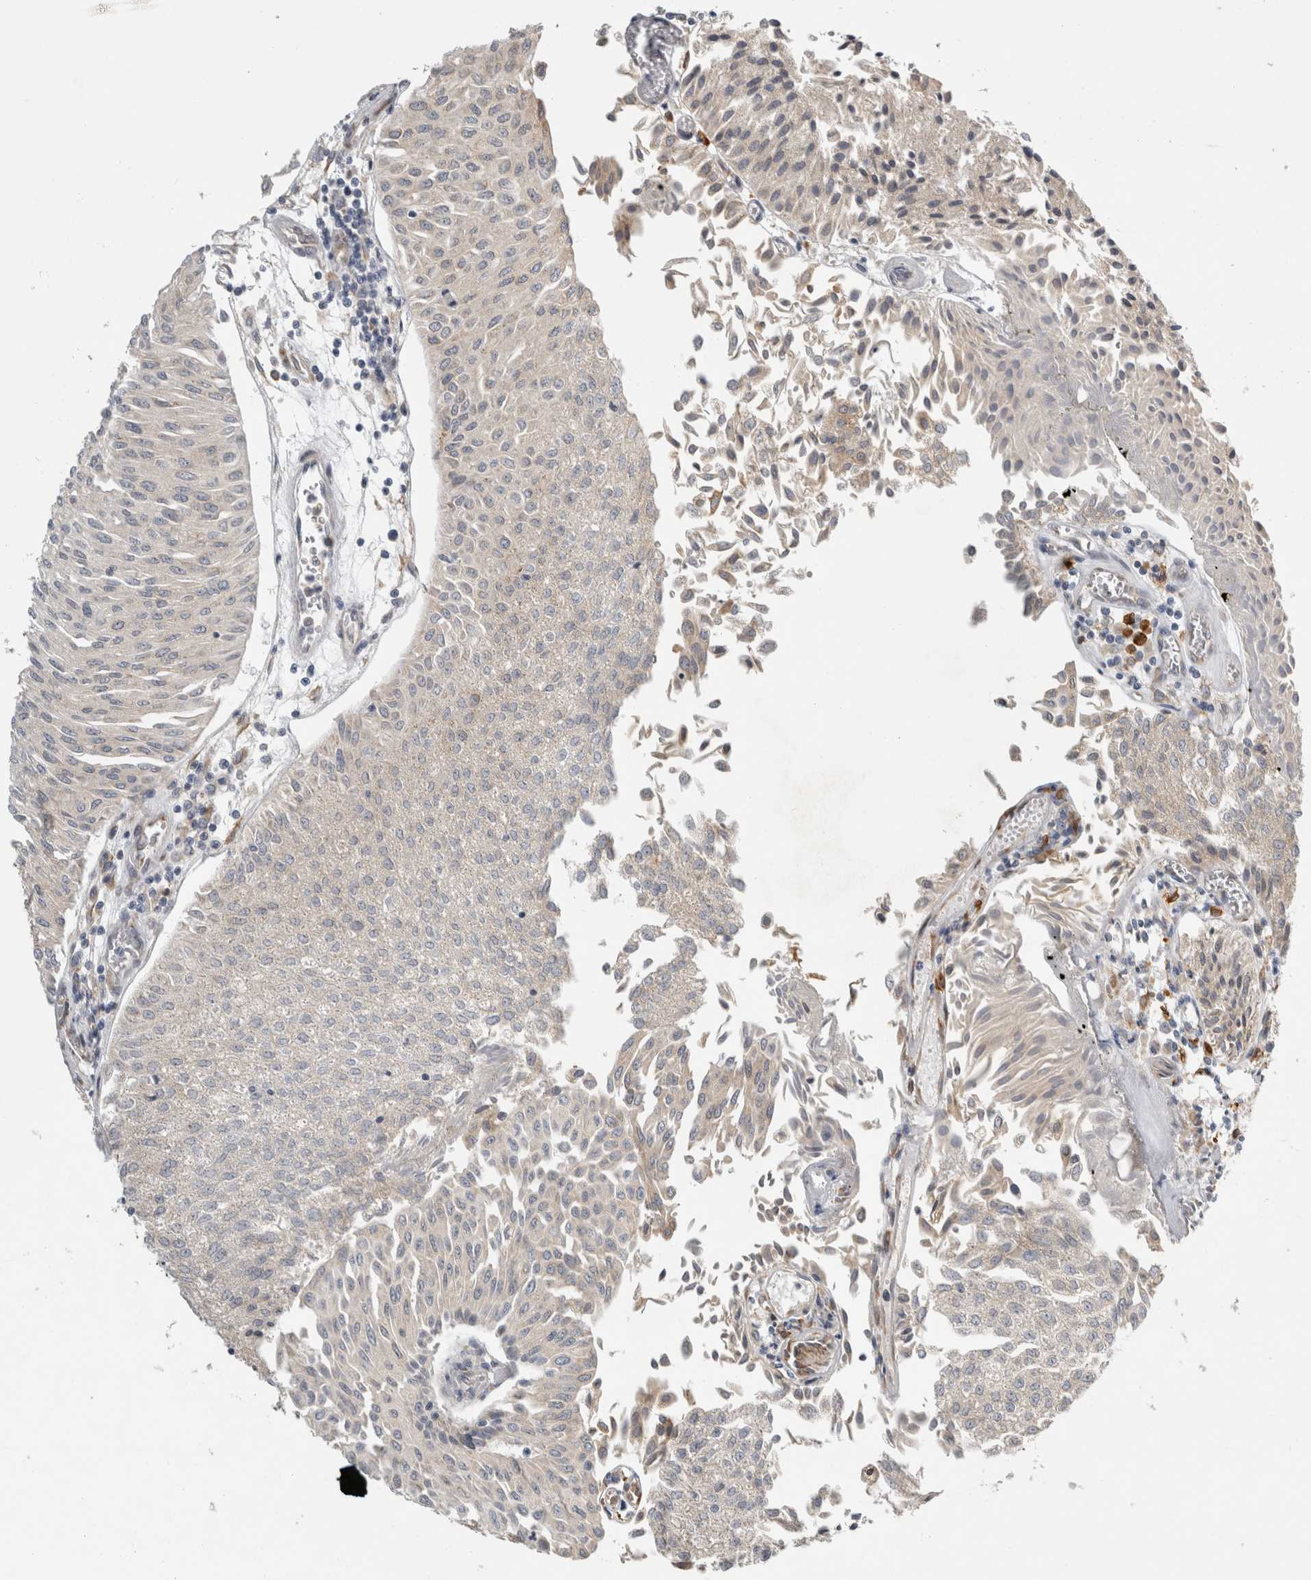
{"staining": {"intensity": "negative", "quantity": "none", "location": "none"}, "tissue": "urothelial cancer", "cell_type": "Tumor cells", "image_type": "cancer", "snomed": [{"axis": "morphology", "description": "Urothelial carcinoma, Low grade"}, {"axis": "topography", "description": "Urinary bladder"}], "caption": "DAB (3,3'-diaminobenzidine) immunohistochemical staining of human urothelial cancer displays no significant expression in tumor cells. (Stains: DAB (3,3'-diaminobenzidine) IHC with hematoxylin counter stain, Microscopy: brightfield microscopy at high magnification).", "gene": "RPN2", "patient": {"sex": "male", "age": 86}}